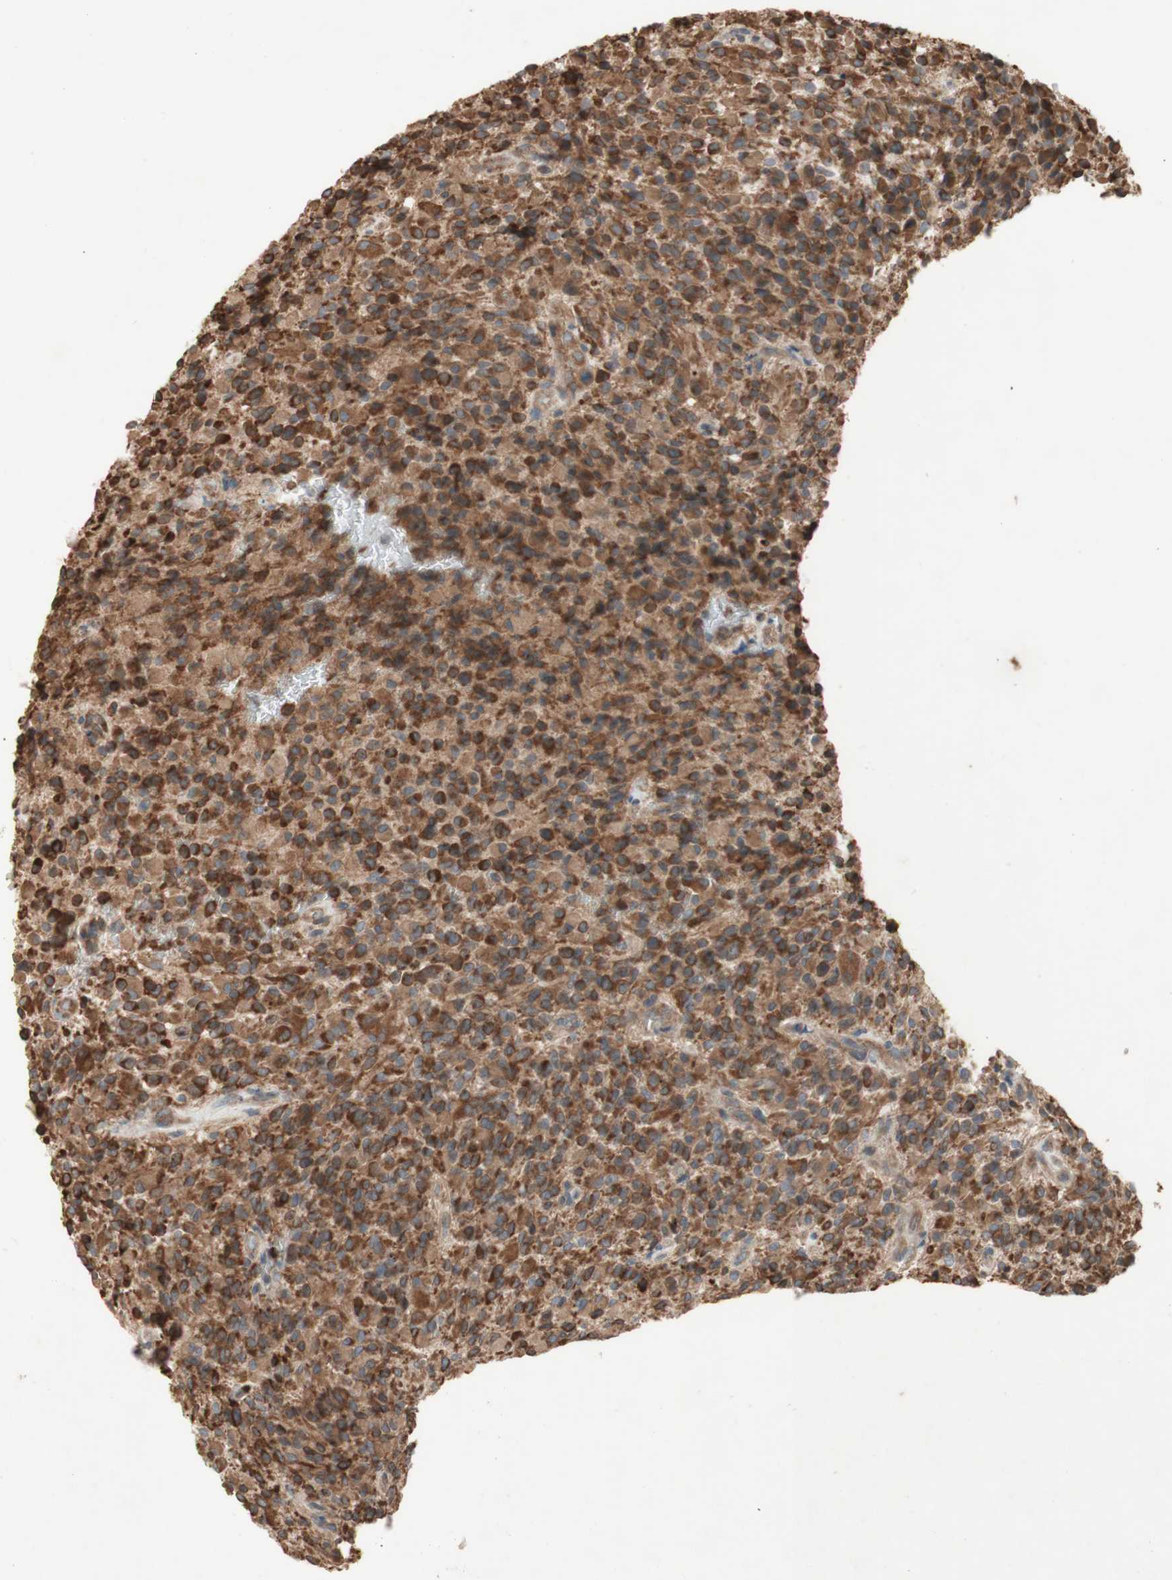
{"staining": {"intensity": "strong", "quantity": ">75%", "location": "cytoplasmic/membranous"}, "tissue": "glioma", "cell_type": "Tumor cells", "image_type": "cancer", "snomed": [{"axis": "morphology", "description": "Glioma, malignant, High grade"}, {"axis": "topography", "description": "Brain"}], "caption": "Immunohistochemistry (DAB (3,3'-diaminobenzidine)) staining of glioma displays strong cytoplasmic/membranous protein expression in about >75% of tumor cells.", "gene": "SOCS2", "patient": {"sex": "male", "age": 71}}